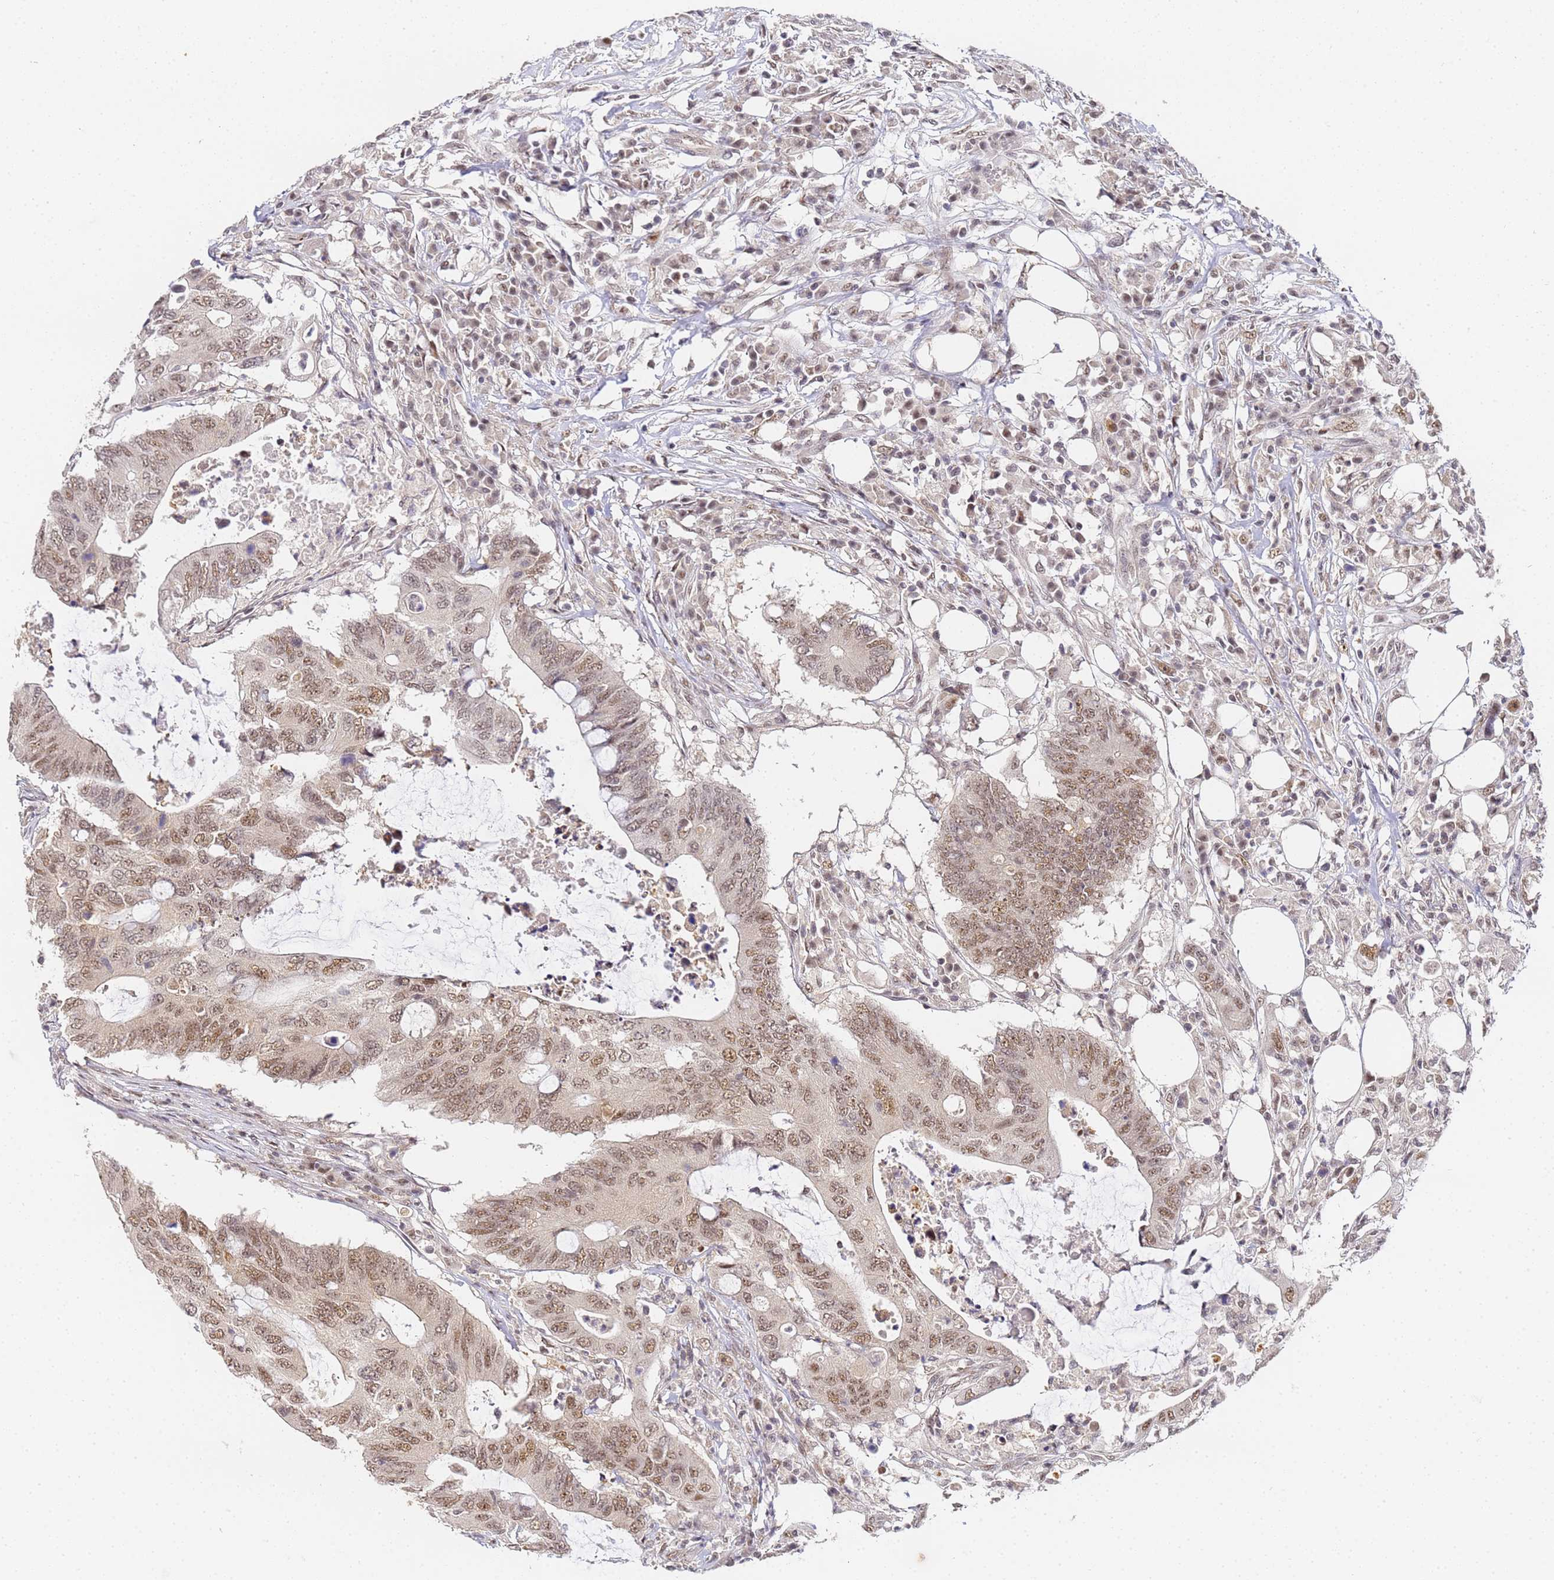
{"staining": {"intensity": "moderate", "quantity": ">75%", "location": "nuclear"}, "tissue": "colorectal cancer", "cell_type": "Tumor cells", "image_type": "cancer", "snomed": [{"axis": "morphology", "description": "Adenocarcinoma, NOS"}, {"axis": "topography", "description": "Colon"}], "caption": "Colorectal cancer was stained to show a protein in brown. There is medium levels of moderate nuclear staining in about >75% of tumor cells.", "gene": "LSM3", "patient": {"sex": "male", "age": 71}}